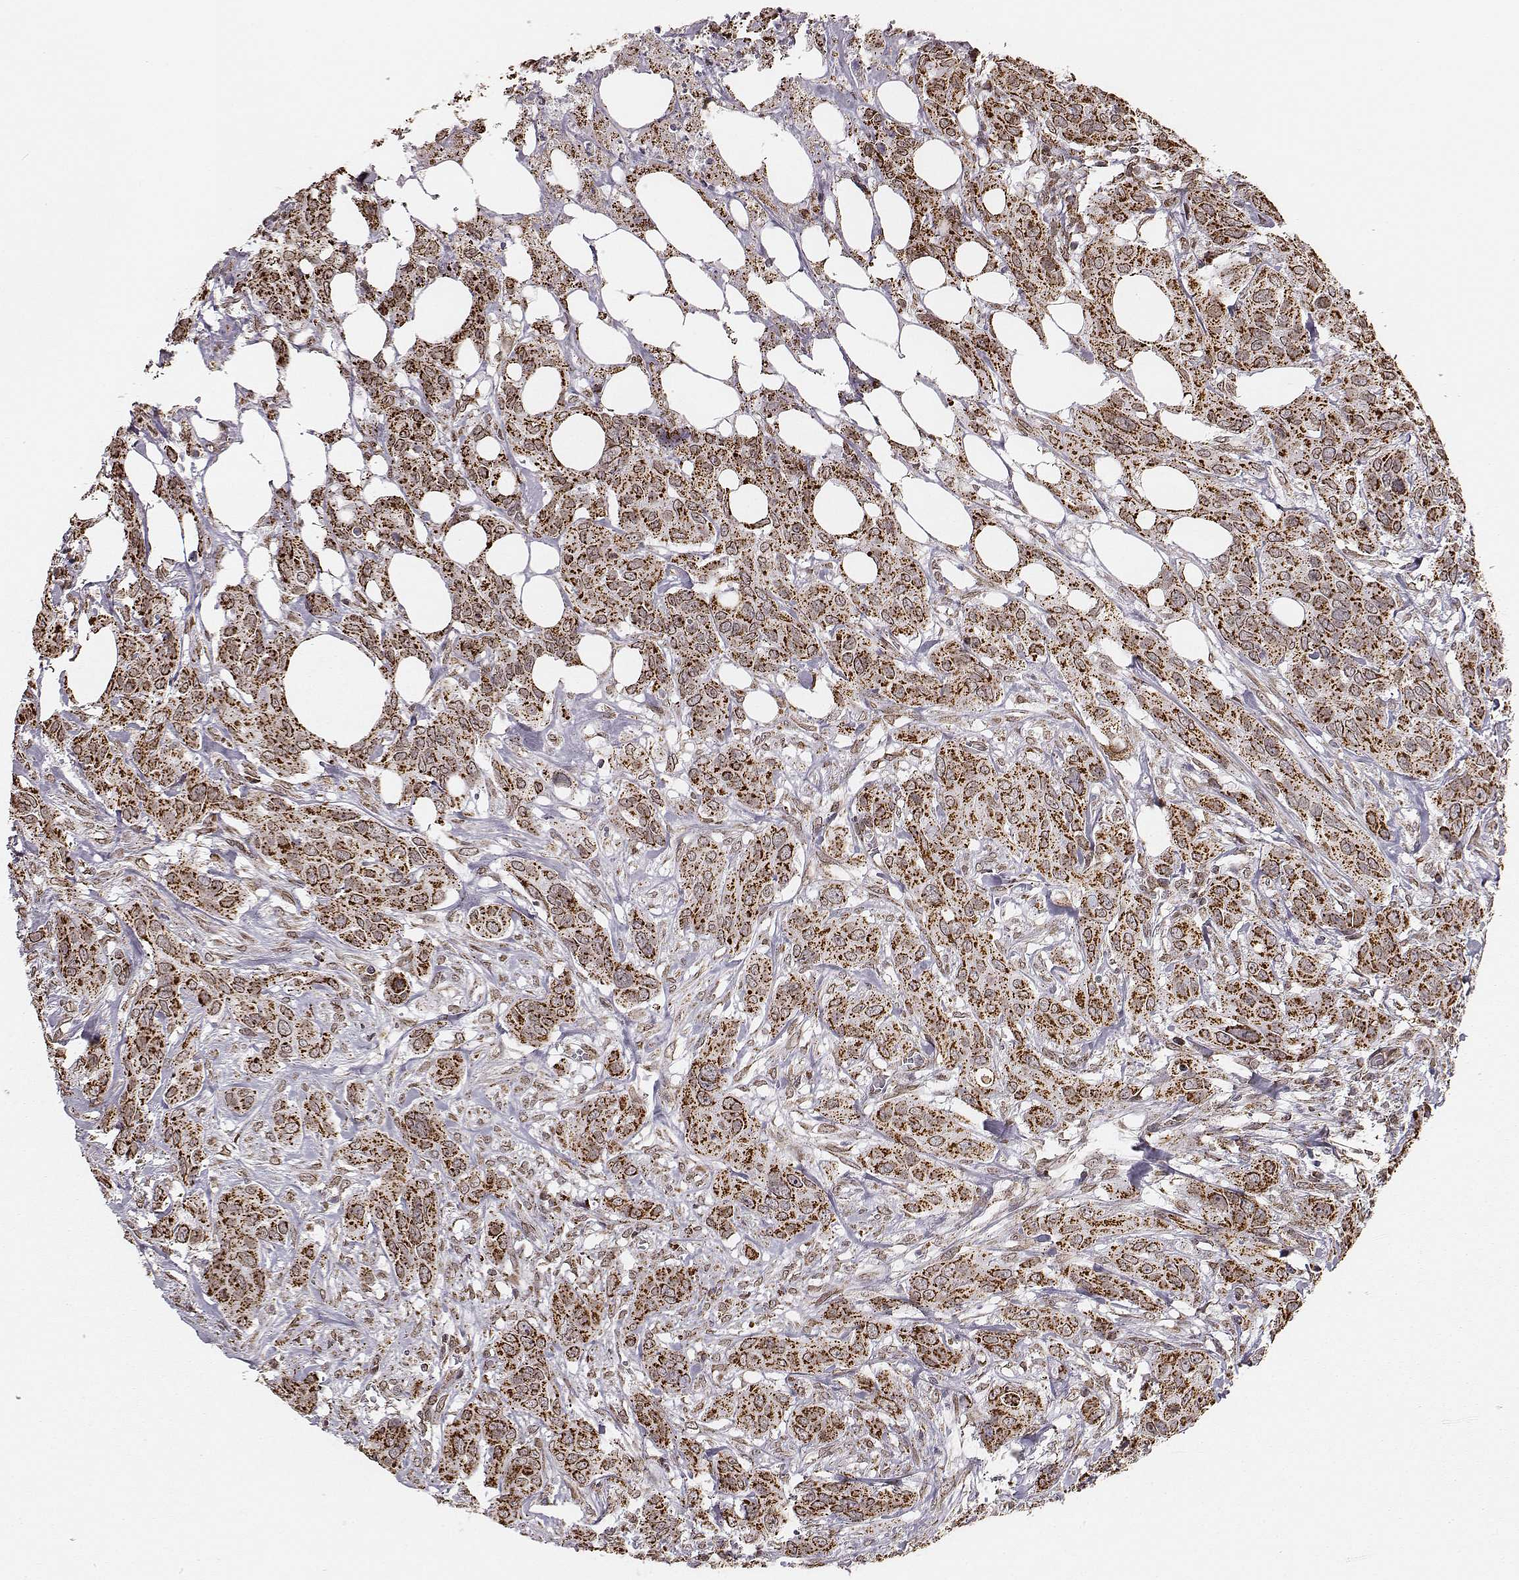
{"staining": {"intensity": "strong", "quantity": ">75%", "location": "cytoplasmic/membranous"}, "tissue": "urothelial cancer", "cell_type": "Tumor cells", "image_type": "cancer", "snomed": [{"axis": "morphology", "description": "Urothelial carcinoma, NOS"}, {"axis": "morphology", "description": "Urothelial carcinoma, High grade"}, {"axis": "topography", "description": "Urinary bladder"}], "caption": "A photomicrograph of human urothelial cancer stained for a protein displays strong cytoplasmic/membranous brown staining in tumor cells. (brown staining indicates protein expression, while blue staining denotes nuclei).", "gene": "ACOT2", "patient": {"sex": "male", "age": 63}}